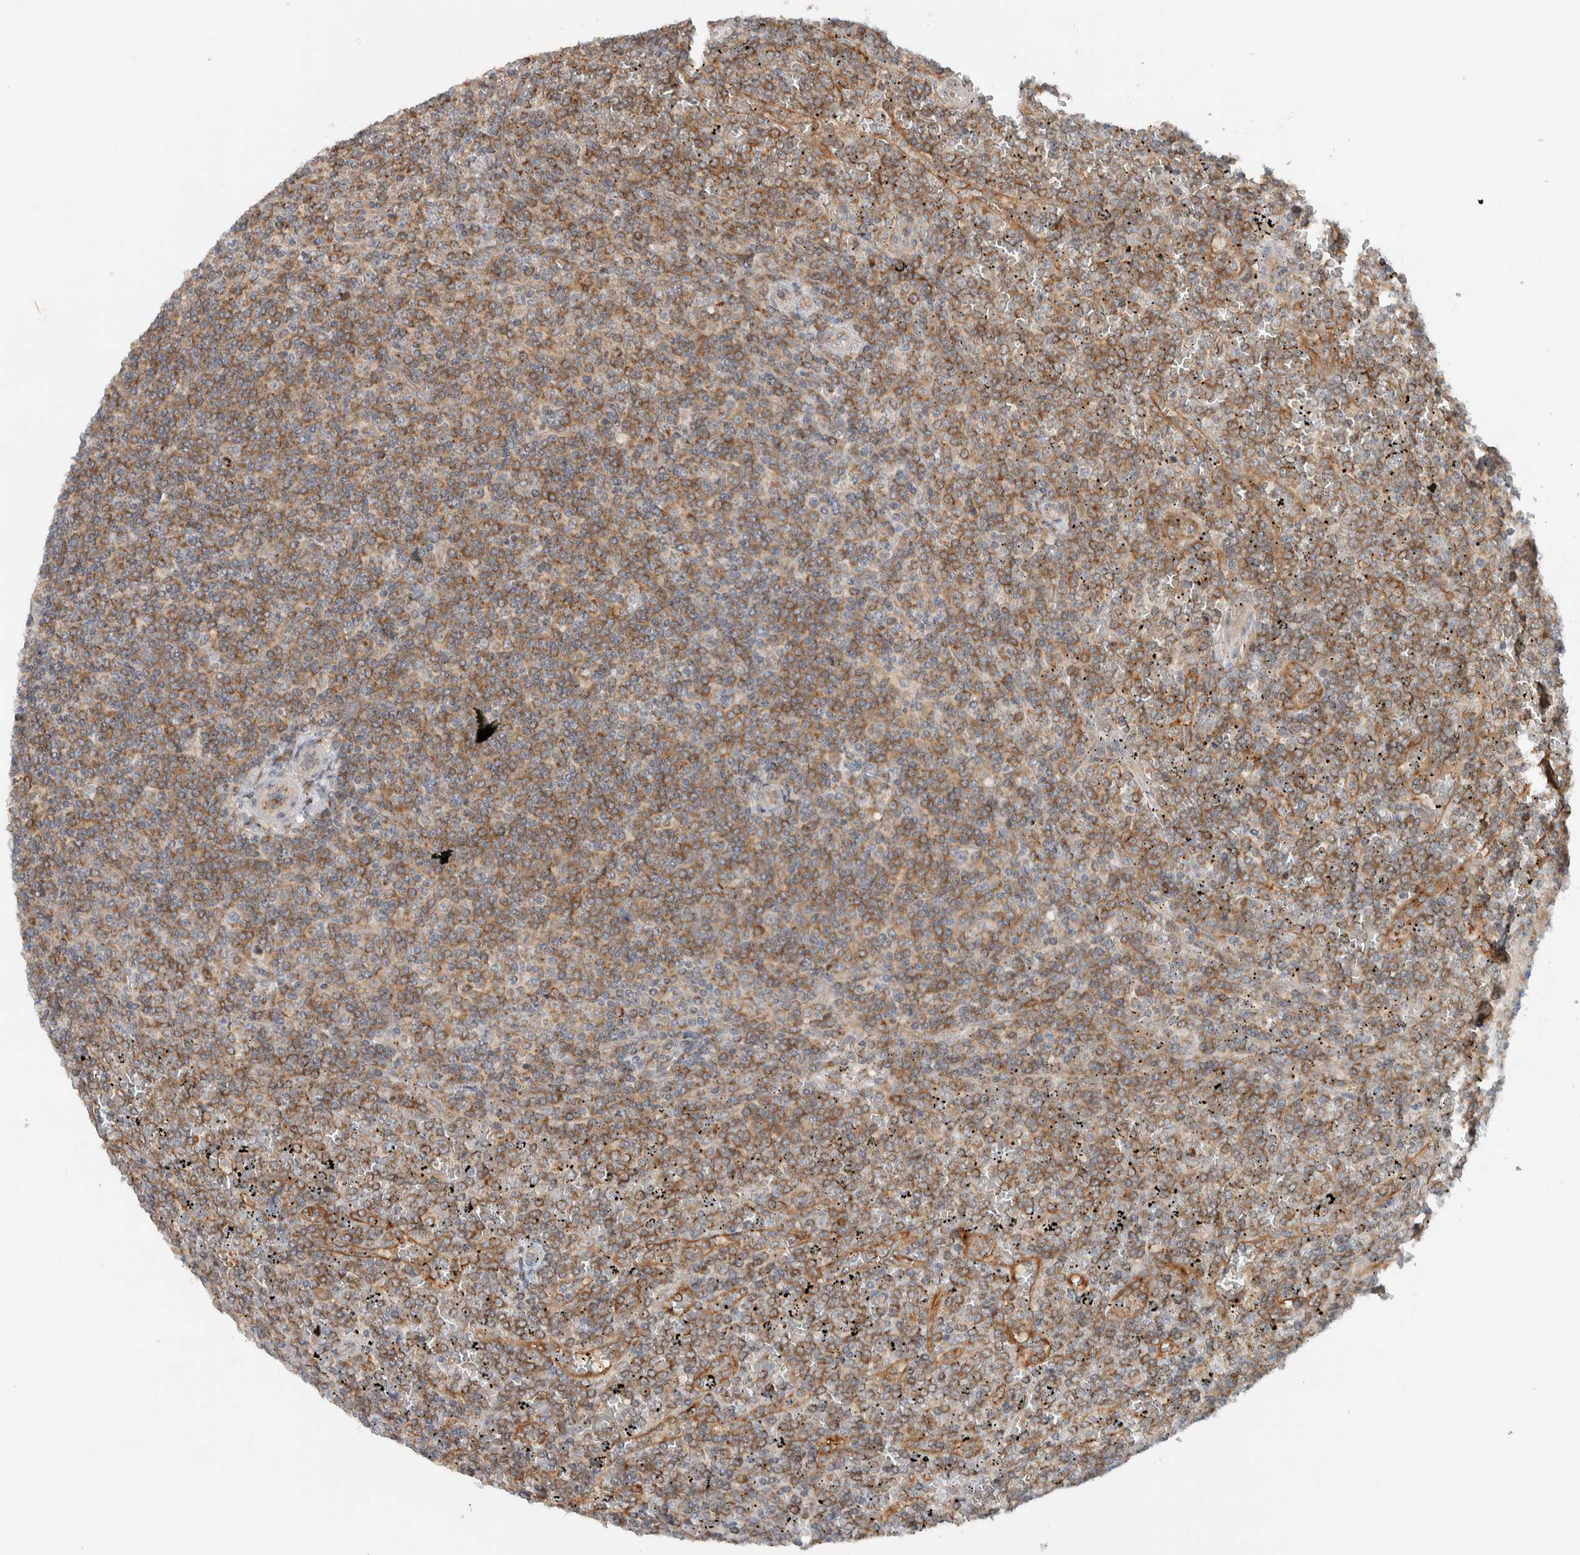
{"staining": {"intensity": "moderate", "quantity": ">75%", "location": "cytoplasmic/membranous"}, "tissue": "lymphoma", "cell_type": "Tumor cells", "image_type": "cancer", "snomed": [{"axis": "morphology", "description": "Malignant lymphoma, non-Hodgkin's type, Low grade"}, {"axis": "topography", "description": "Spleen"}], "caption": "Immunohistochemical staining of human lymphoma exhibits medium levels of moderate cytoplasmic/membranous staining in approximately >75% of tumor cells. Nuclei are stained in blue.", "gene": "RERE", "patient": {"sex": "female", "age": 19}}